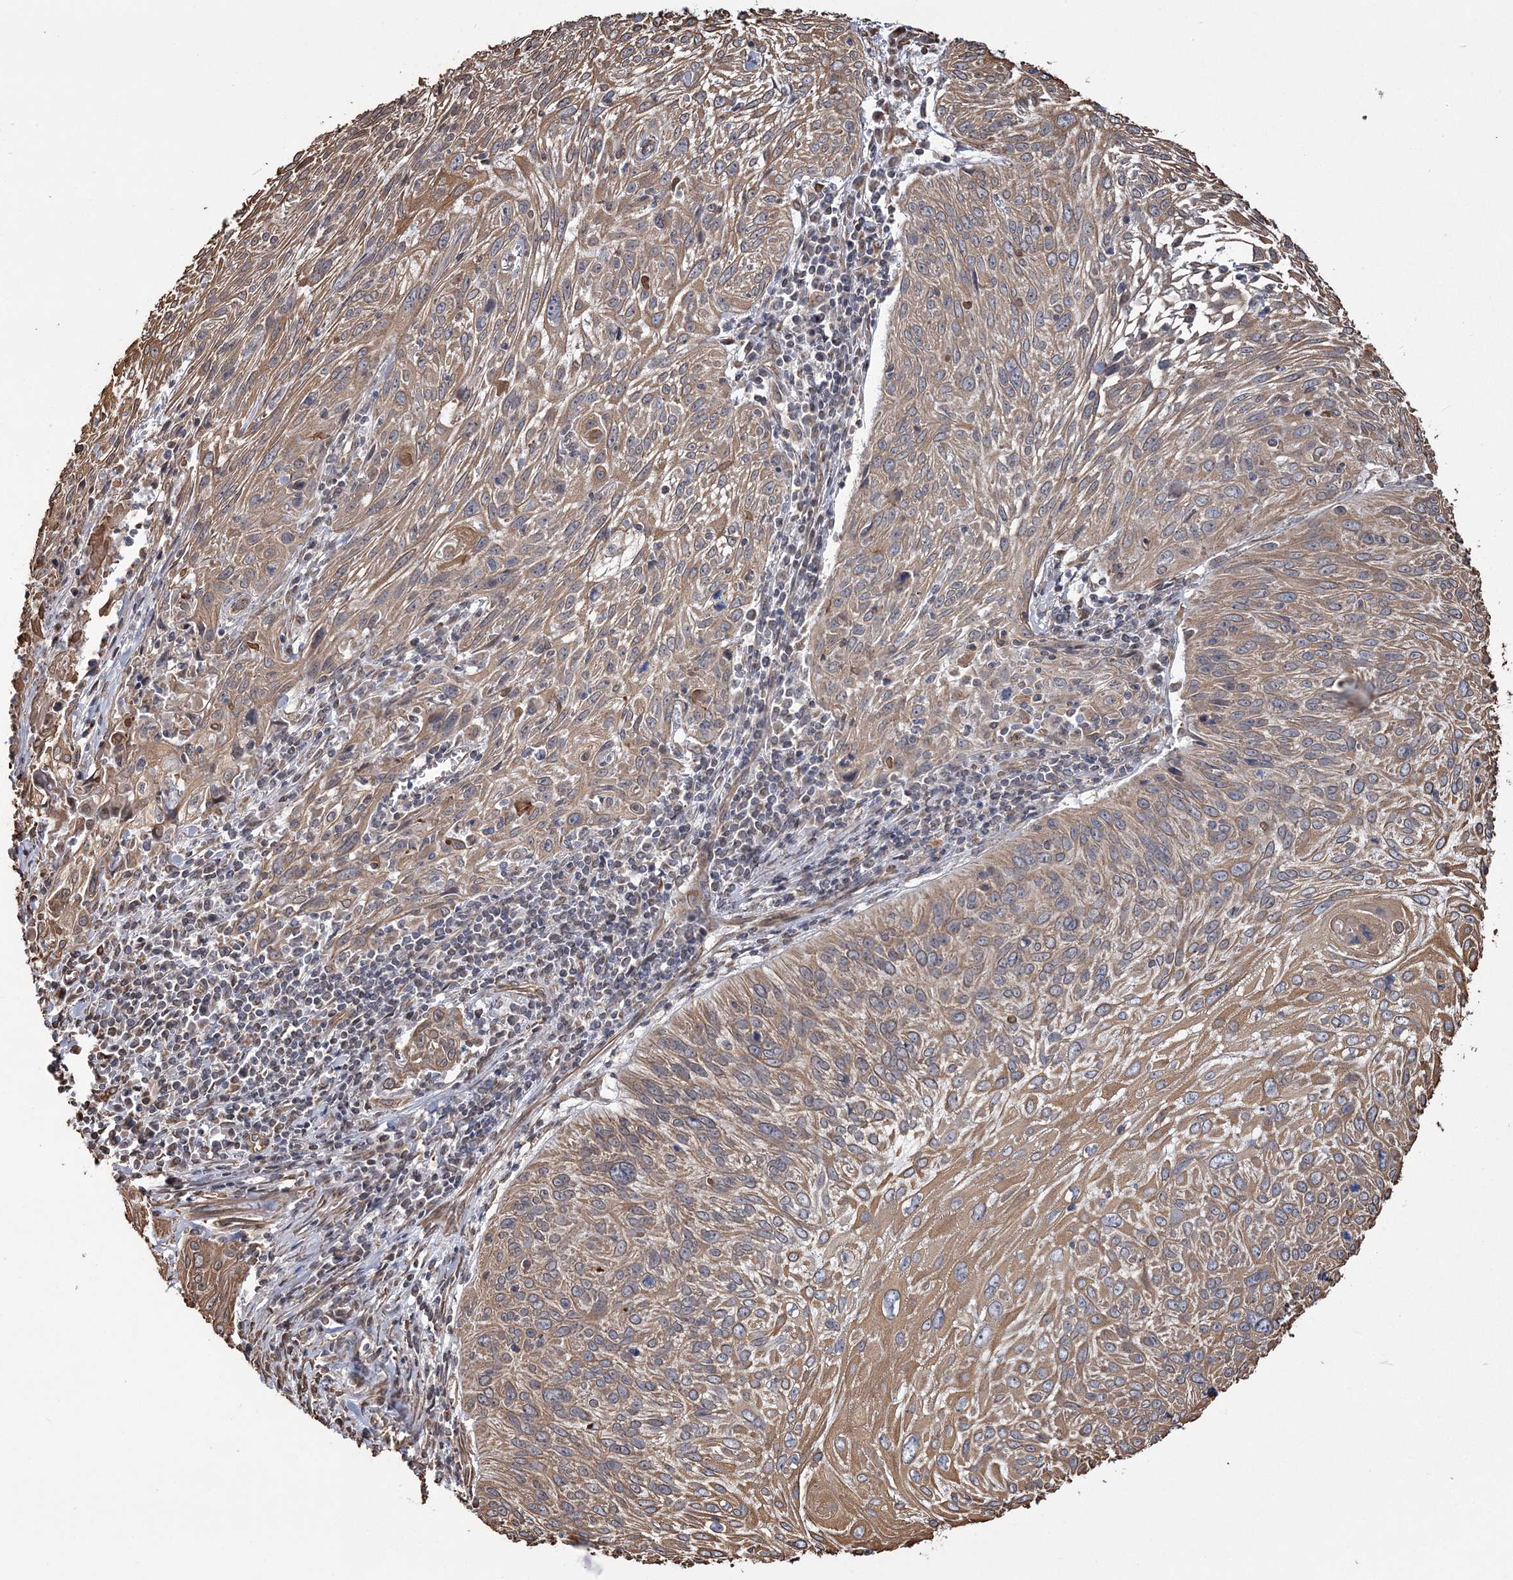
{"staining": {"intensity": "weak", "quantity": ">75%", "location": "cytoplasmic/membranous"}, "tissue": "cervical cancer", "cell_type": "Tumor cells", "image_type": "cancer", "snomed": [{"axis": "morphology", "description": "Squamous cell carcinoma, NOS"}, {"axis": "topography", "description": "Cervix"}], "caption": "DAB (3,3'-diaminobenzidine) immunohistochemical staining of human cervical squamous cell carcinoma reveals weak cytoplasmic/membranous protein staining in about >75% of tumor cells.", "gene": "ATP11B", "patient": {"sex": "female", "age": 51}}